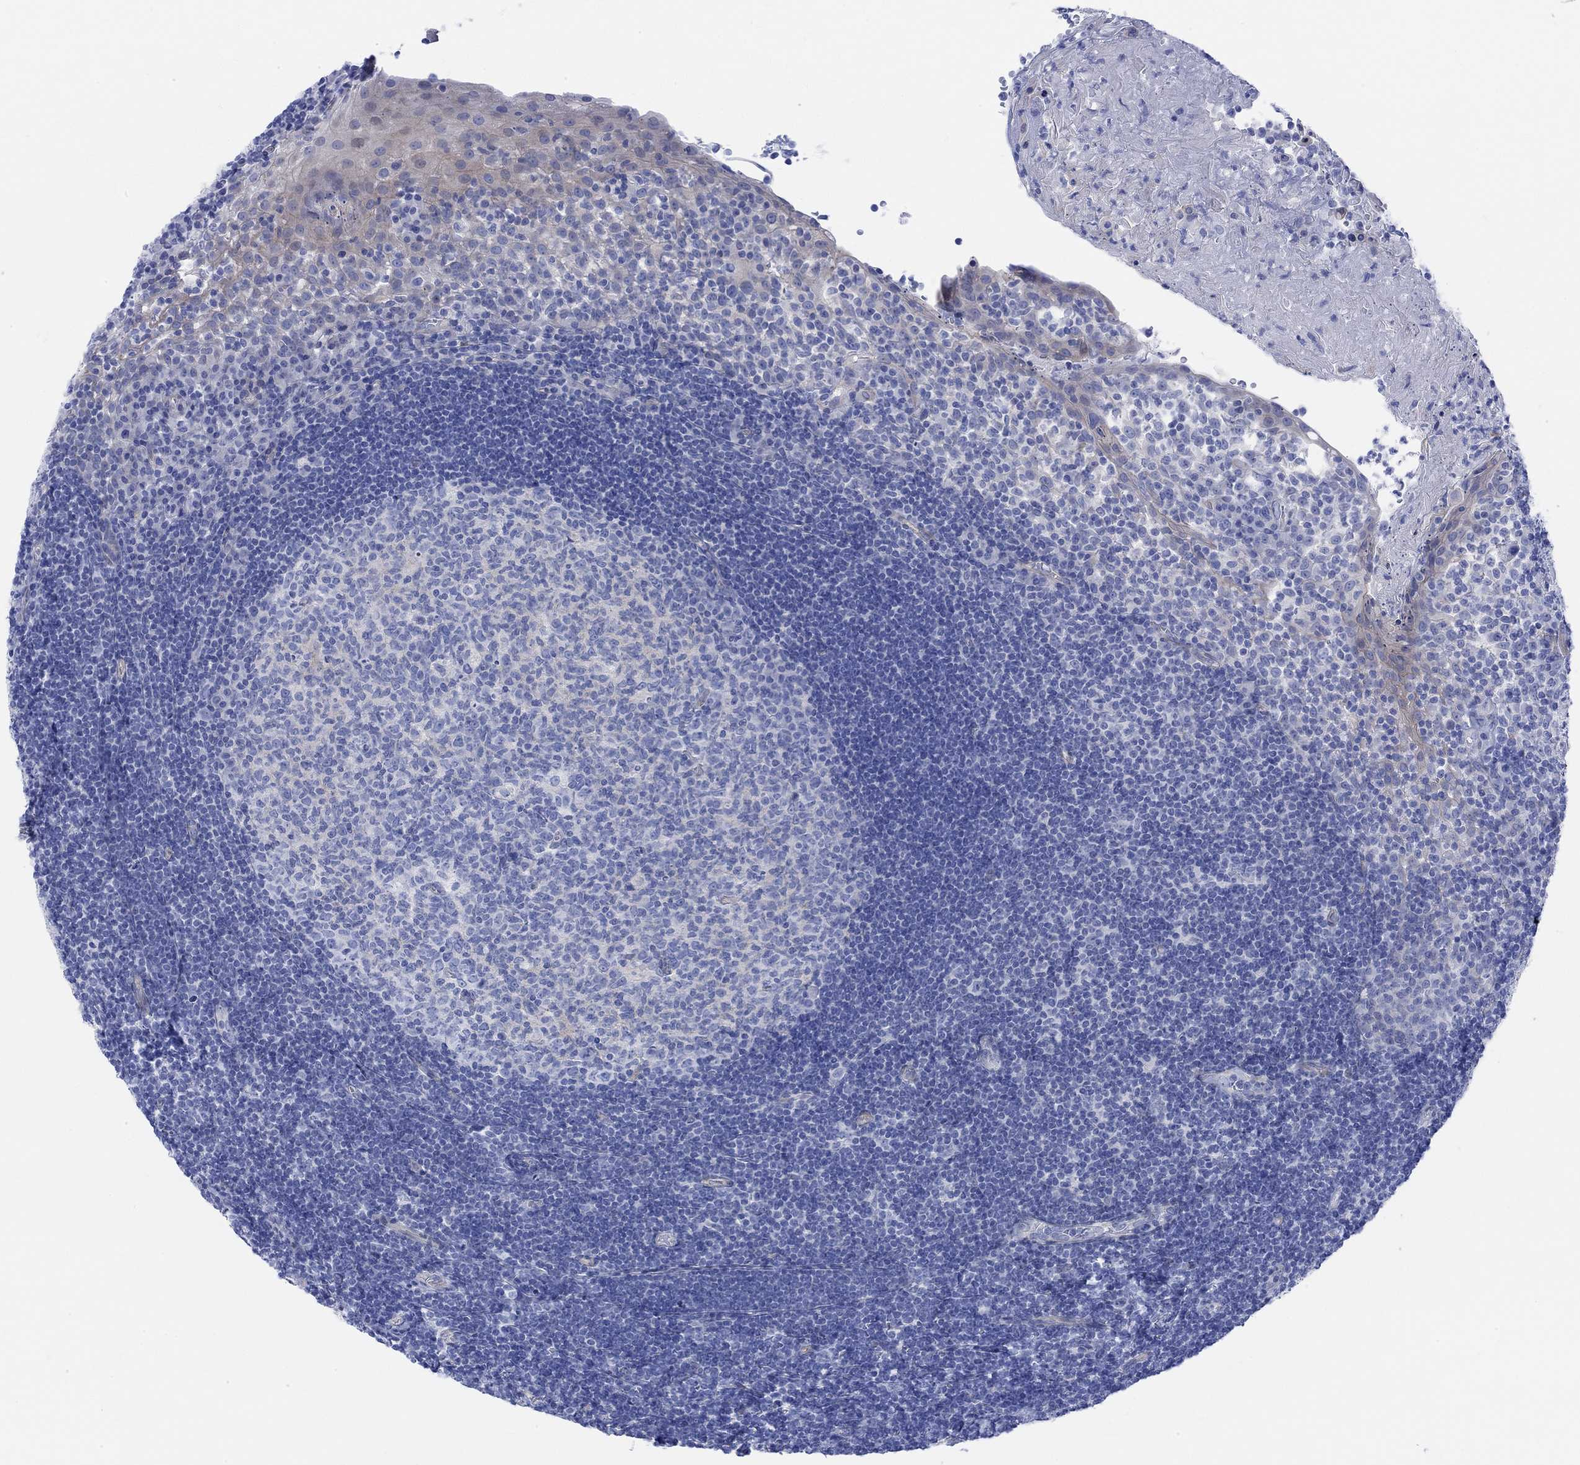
{"staining": {"intensity": "negative", "quantity": "none", "location": "none"}, "tissue": "tonsil", "cell_type": "Germinal center cells", "image_type": "normal", "snomed": [{"axis": "morphology", "description": "Normal tissue, NOS"}, {"axis": "topography", "description": "Tonsil"}], "caption": "Tonsil was stained to show a protein in brown. There is no significant positivity in germinal center cells. (Stains: DAB (3,3'-diaminobenzidine) immunohistochemistry with hematoxylin counter stain, Microscopy: brightfield microscopy at high magnification).", "gene": "TLDC2", "patient": {"sex": "female", "age": 13}}